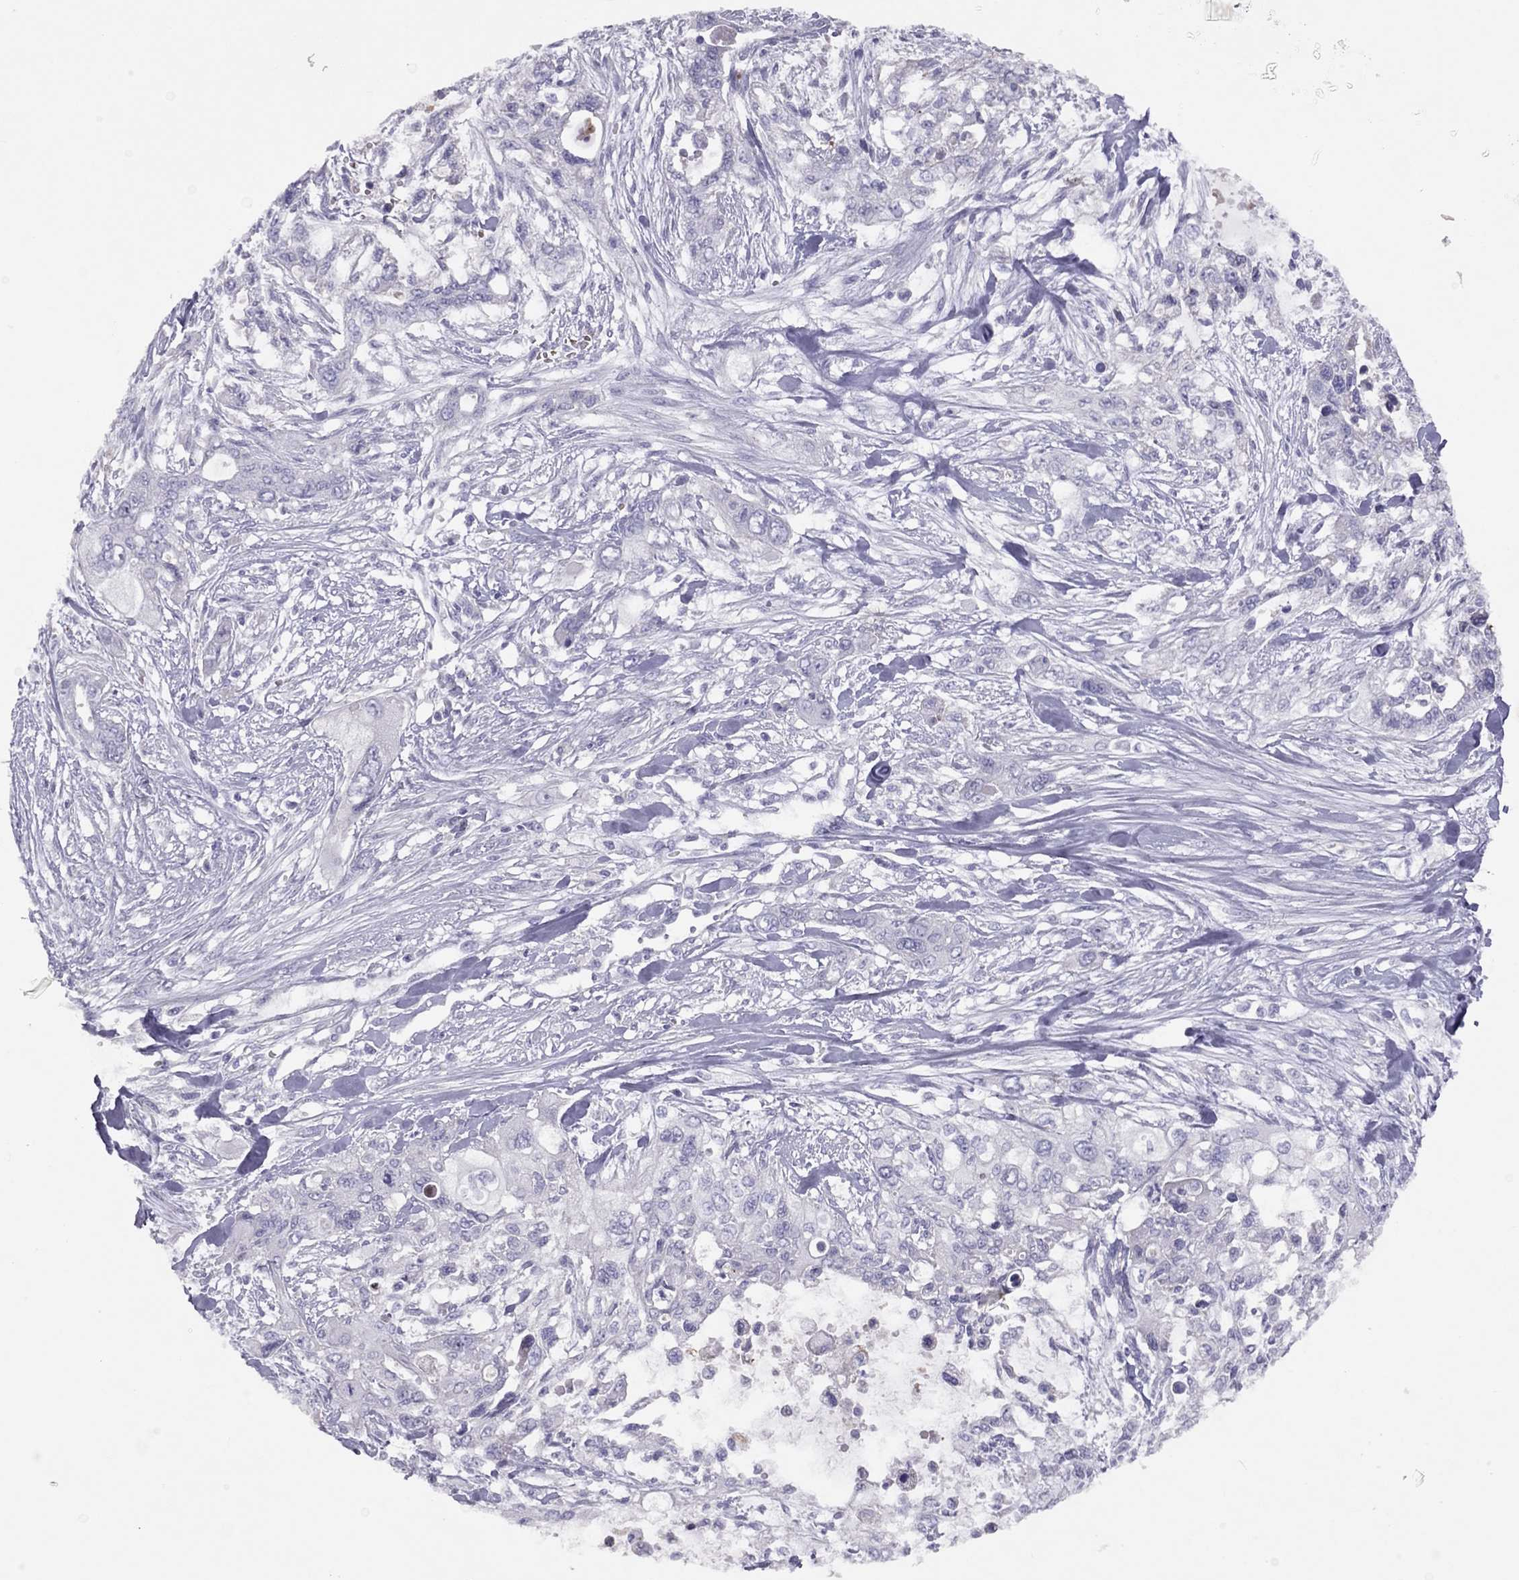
{"staining": {"intensity": "negative", "quantity": "none", "location": "none"}, "tissue": "pancreatic cancer", "cell_type": "Tumor cells", "image_type": "cancer", "snomed": [{"axis": "morphology", "description": "Adenocarcinoma, NOS"}, {"axis": "topography", "description": "Pancreas"}], "caption": "There is no significant staining in tumor cells of adenocarcinoma (pancreatic).", "gene": "RHD", "patient": {"sex": "male", "age": 47}}